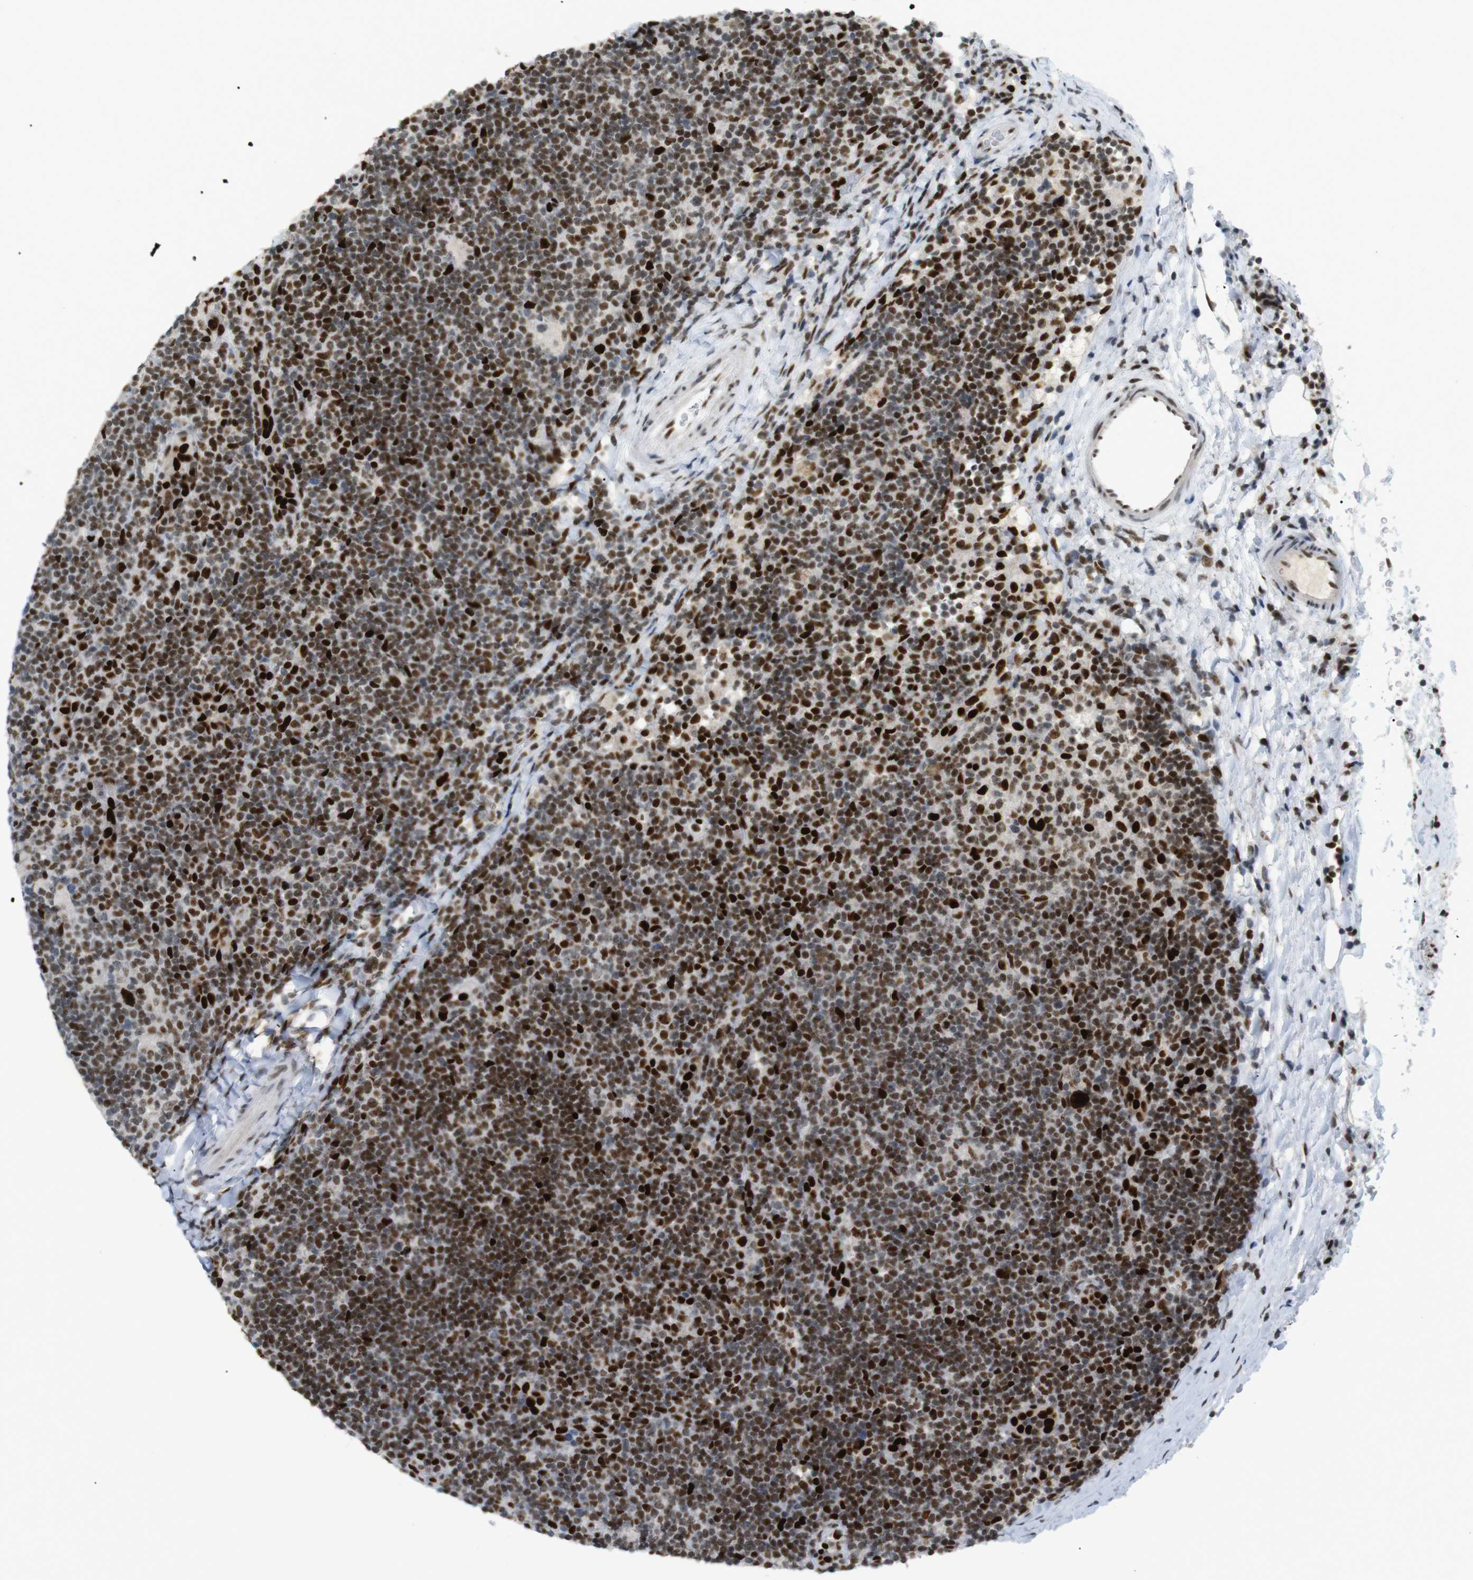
{"staining": {"intensity": "strong", "quantity": ">75%", "location": "nuclear"}, "tissue": "lymphoma", "cell_type": "Tumor cells", "image_type": "cancer", "snomed": [{"axis": "morphology", "description": "Hodgkin's disease, NOS"}, {"axis": "topography", "description": "Lymph node"}], "caption": "The histopathology image reveals immunohistochemical staining of lymphoma. There is strong nuclear positivity is identified in approximately >75% of tumor cells.", "gene": "RIOX2", "patient": {"sex": "female", "age": 57}}